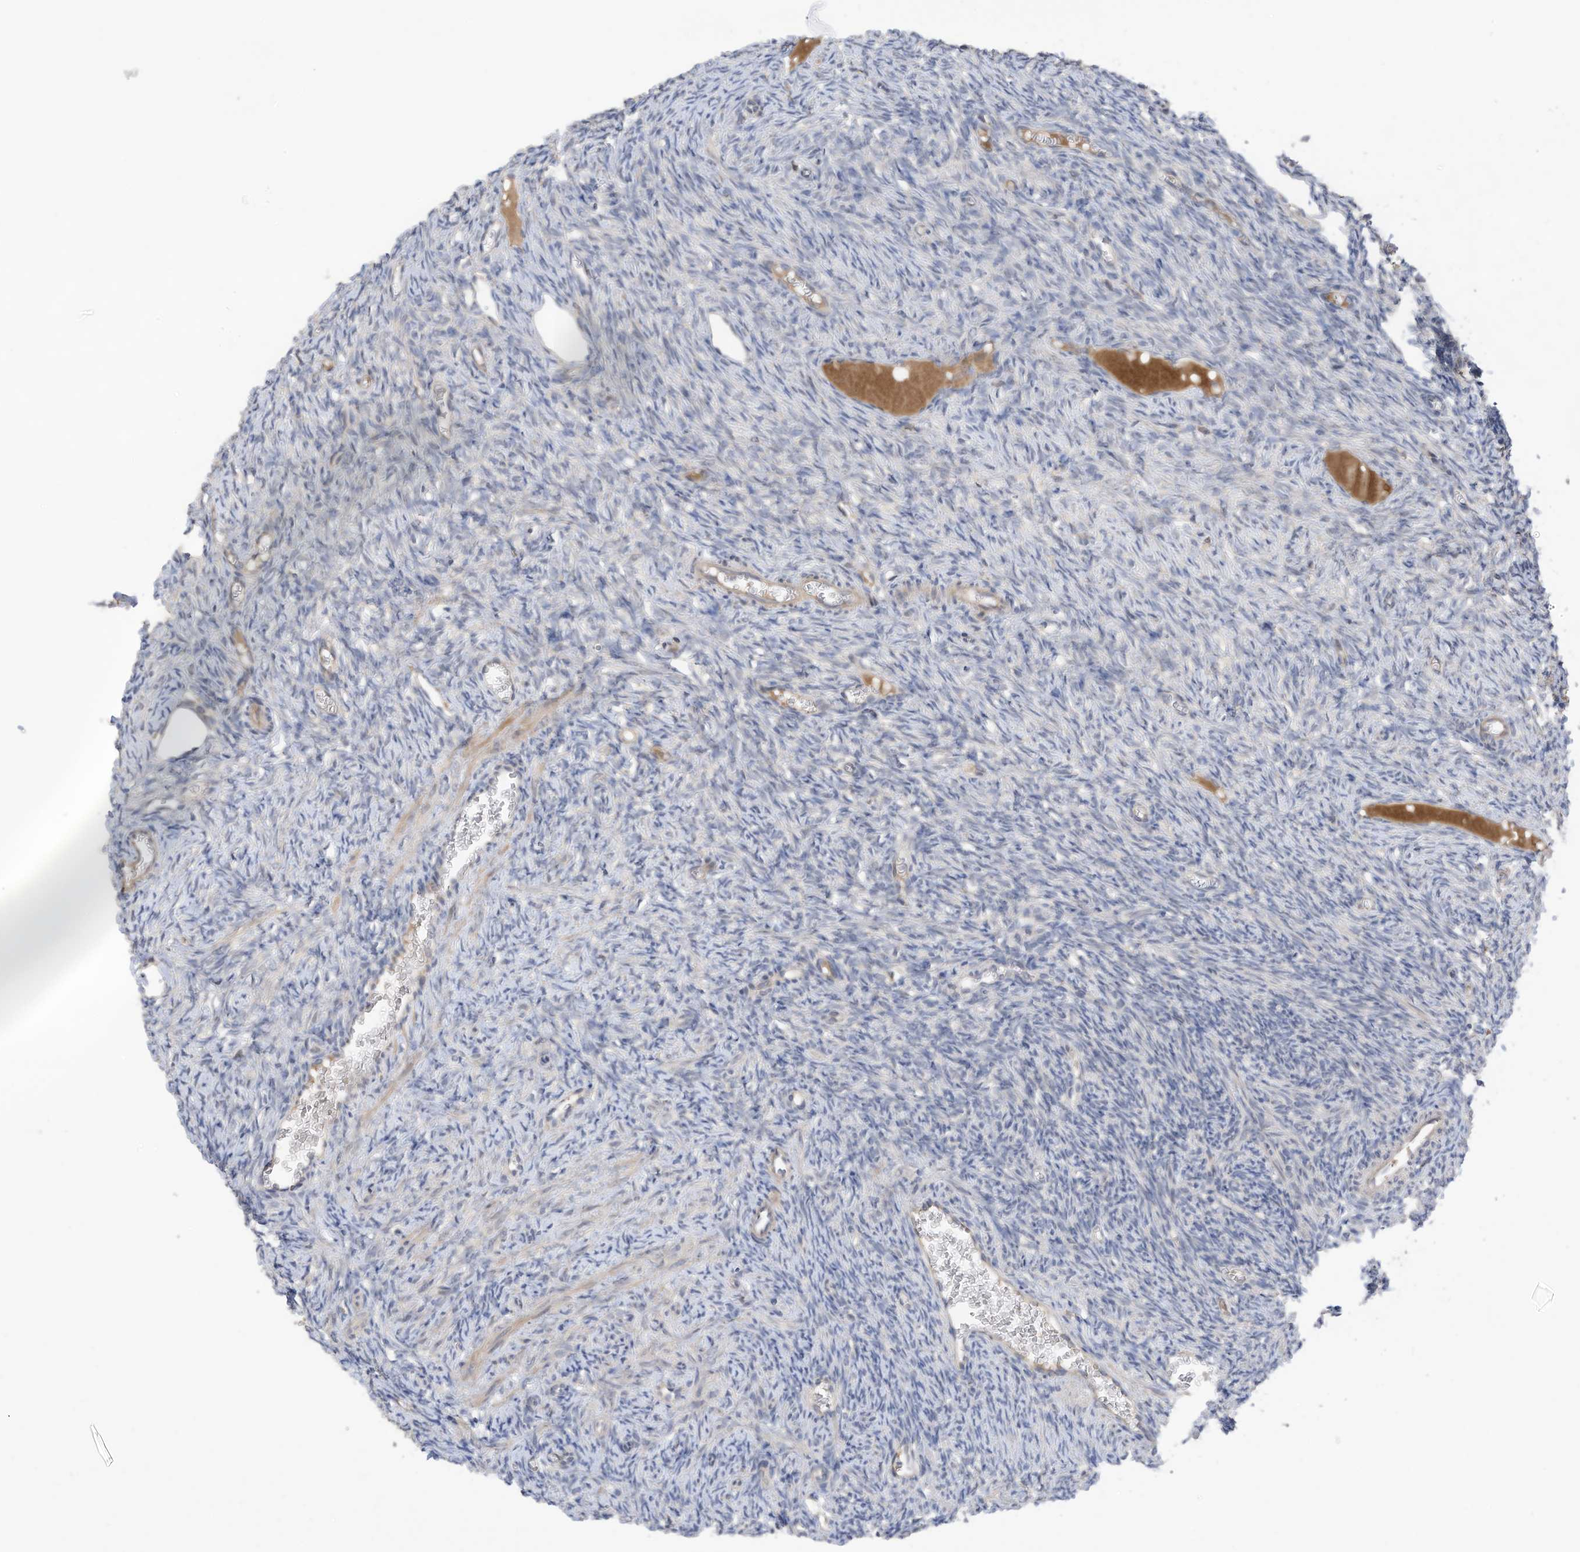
{"staining": {"intensity": "negative", "quantity": "none", "location": "none"}, "tissue": "ovary", "cell_type": "Ovarian stroma cells", "image_type": "normal", "snomed": [{"axis": "morphology", "description": "Normal tissue, NOS"}, {"axis": "topography", "description": "Ovary"}], "caption": "A high-resolution histopathology image shows IHC staining of normal ovary, which demonstrates no significant expression in ovarian stroma cells.", "gene": "REC8", "patient": {"sex": "female", "age": 27}}